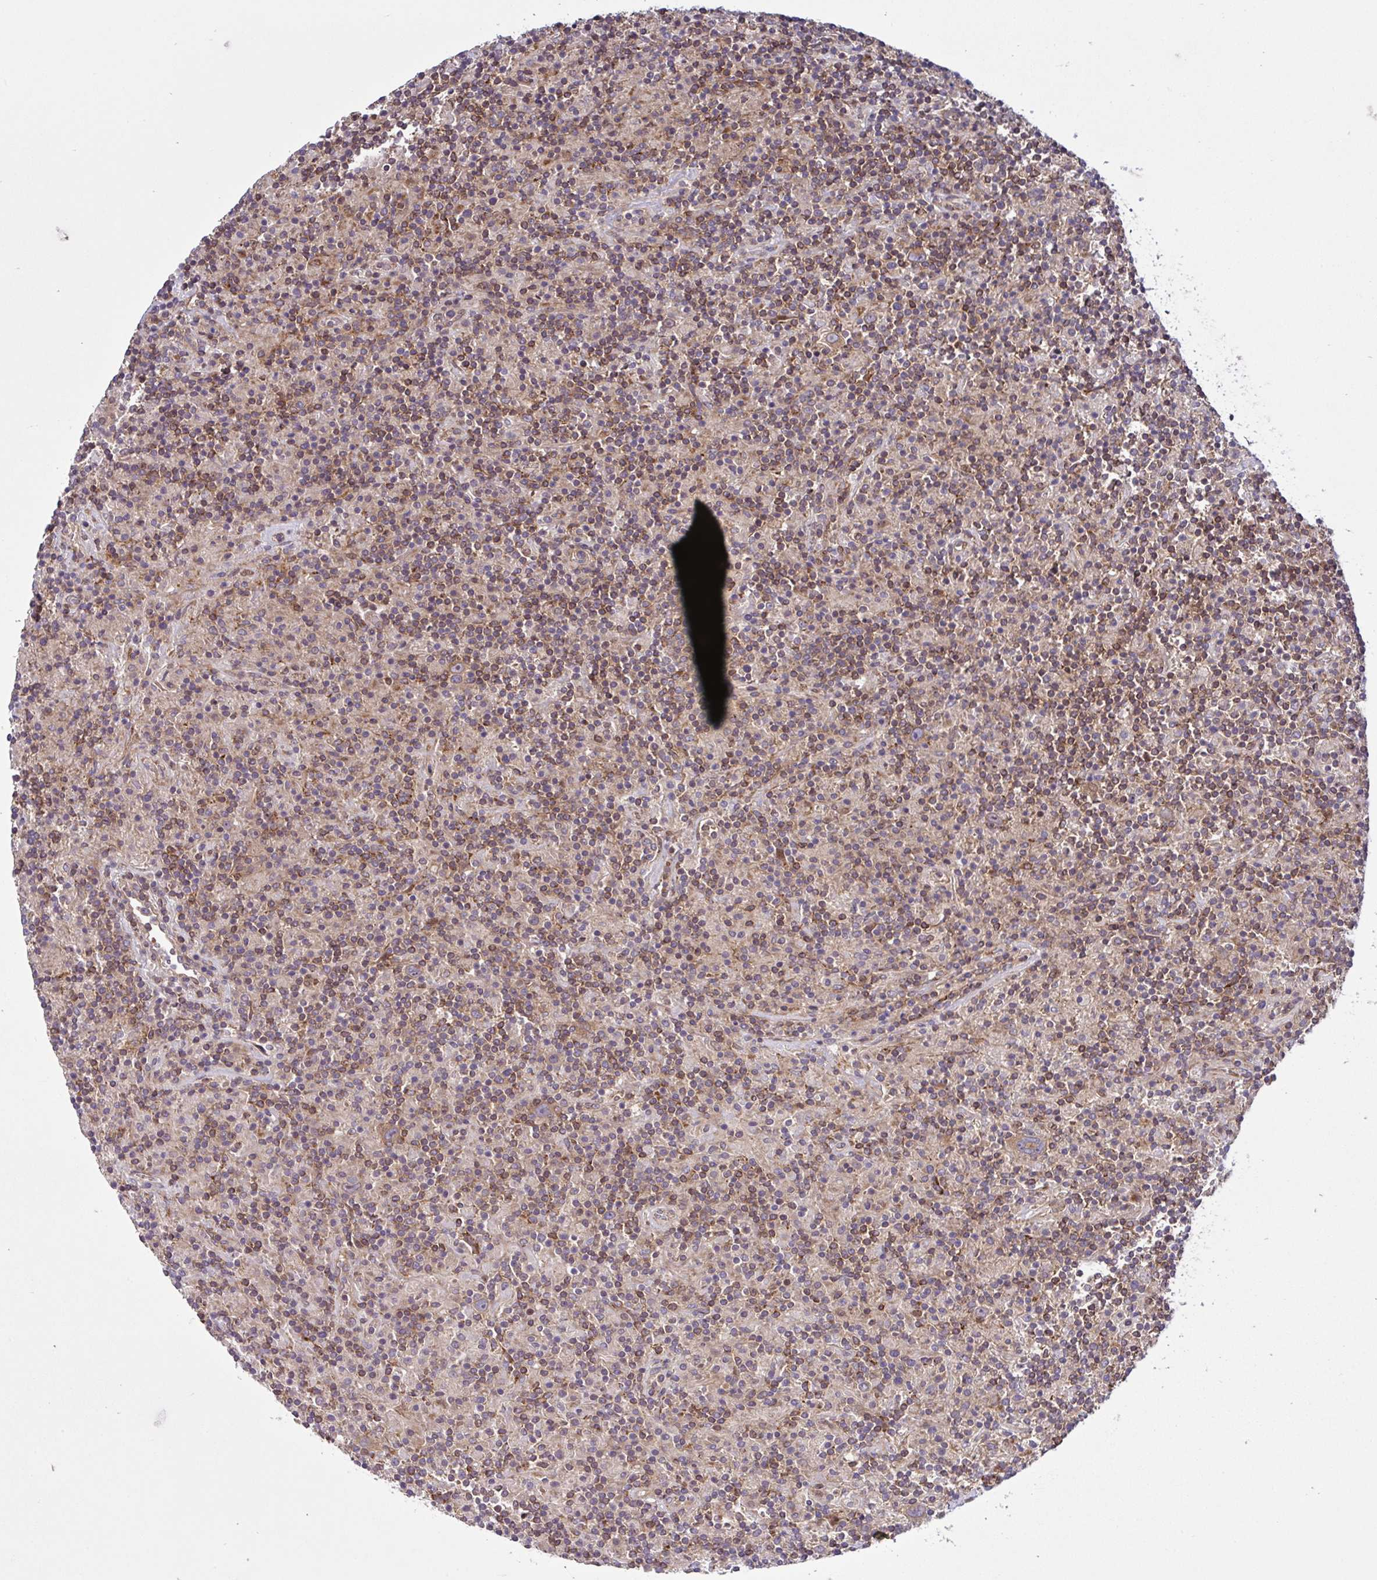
{"staining": {"intensity": "moderate", "quantity": ">75%", "location": "cytoplasmic/membranous"}, "tissue": "lymphoma", "cell_type": "Tumor cells", "image_type": "cancer", "snomed": [{"axis": "morphology", "description": "Hodgkin's disease, NOS"}, {"axis": "topography", "description": "Lymph node"}], "caption": "Protein staining demonstrates moderate cytoplasmic/membranous expression in about >75% of tumor cells in Hodgkin's disease. The staining is performed using DAB (3,3'-diaminobenzidine) brown chromogen to label protein expression. The nuclei are counter-stained blue using hematoxylin.", "gene": "NTPCR", "patient": {"sex": "male", "age": 70}}